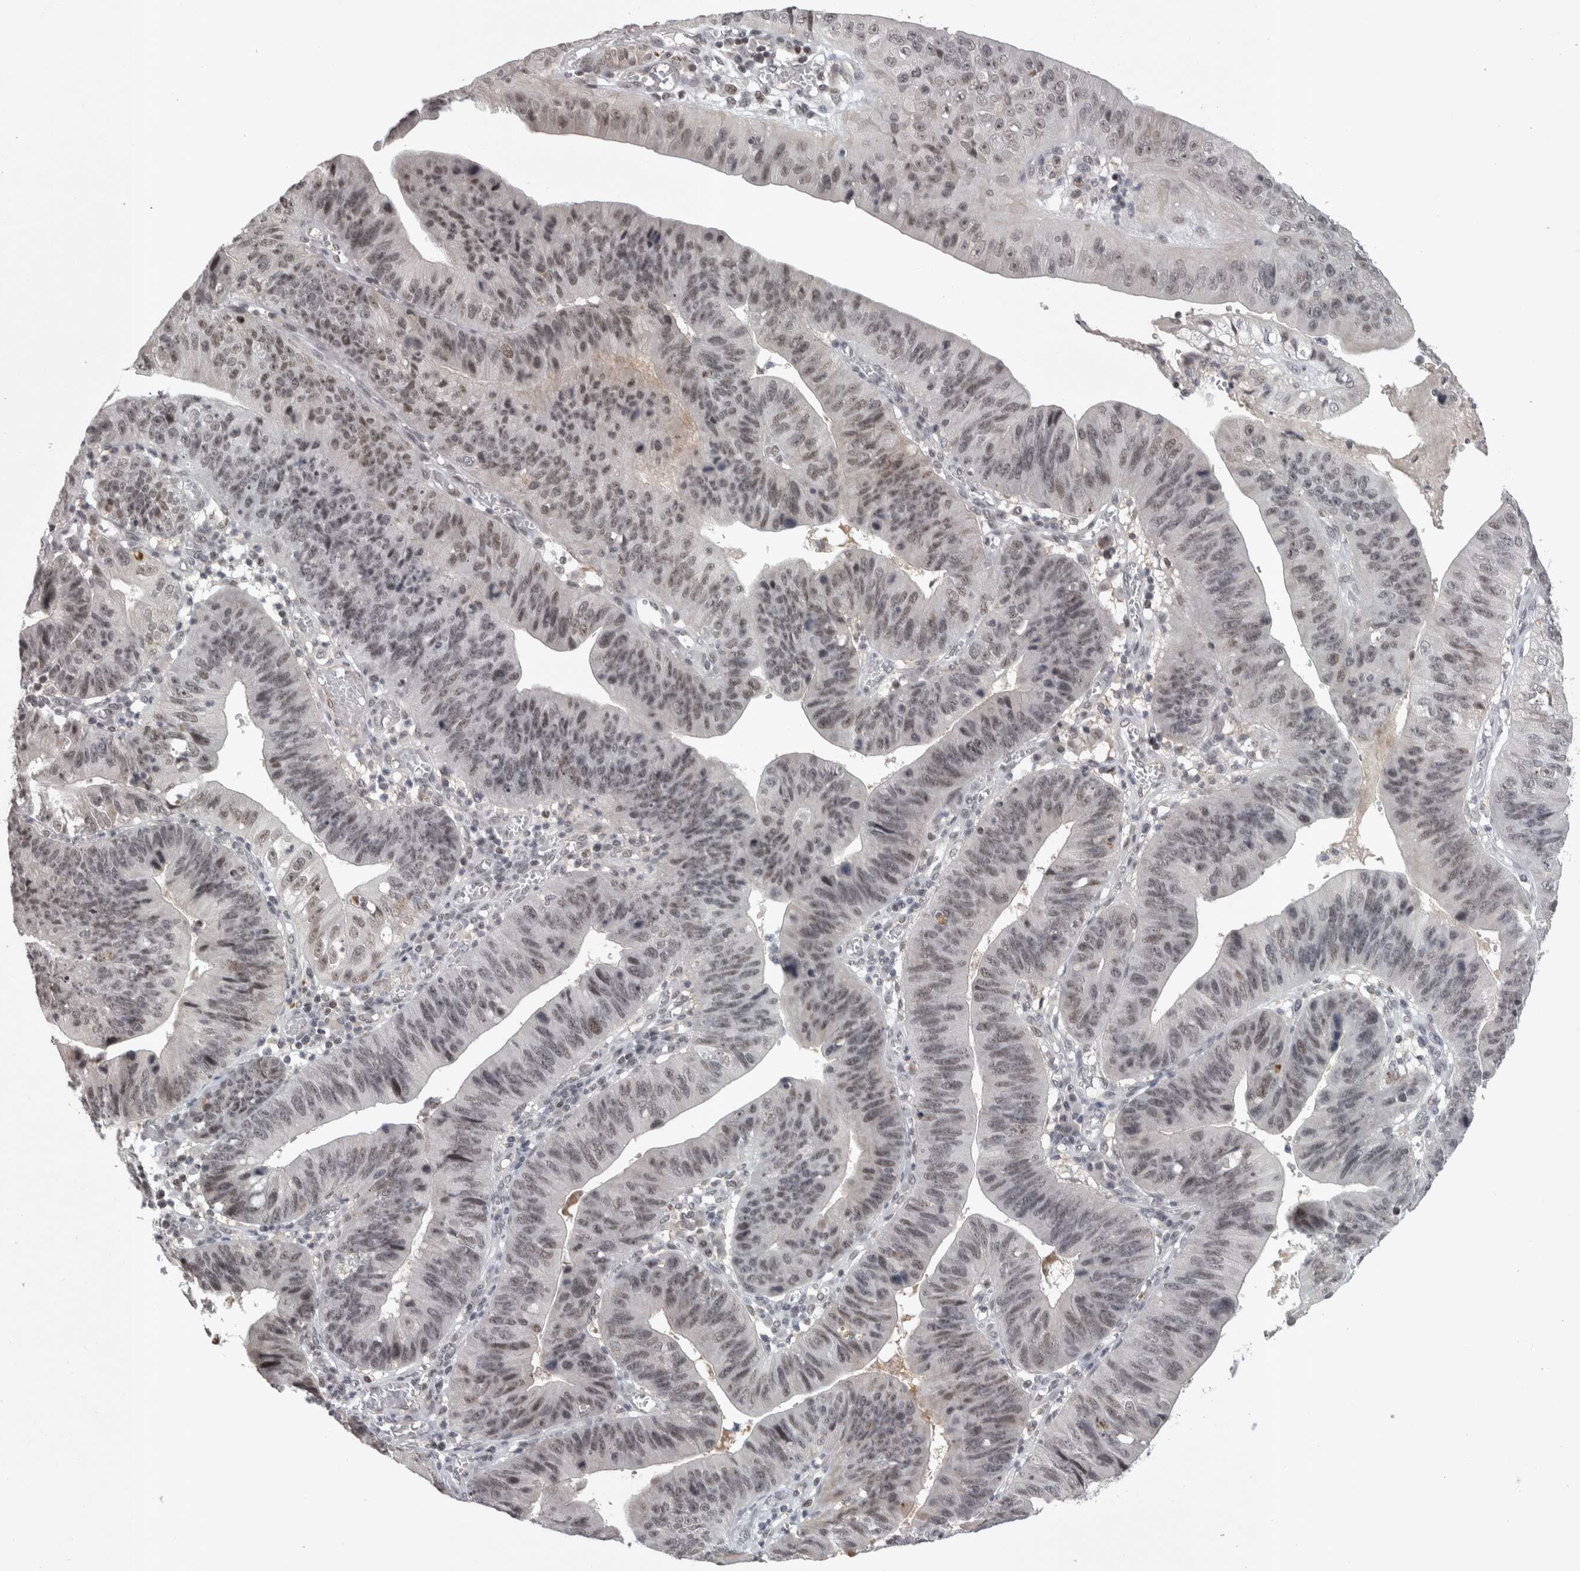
{"staining": {"intensity": "weak", "quantity": "25%-75%", "location": "nuclear"}, "tissue": "stomach cancer", "cell_type": "Tumor cells", "image_type": "cancer", "snomed": [{"axis": "morphology", "description": "Adenocarcinoma, NOS"}, {"axis": "topography", "description": "Stomach"}], "caption": "IHC of human stomach cancer (adenocarcinoma) displays low levels of weak nuclear positivity in approximately 25%-75% of tumor cells. The staining was performed using DAB, with brown indicating positive protein expression. Nuclei are stained blue with hematoxylin.", "gene": "ZSCAN21", "patient": {"sex": "male", "age": 59}}